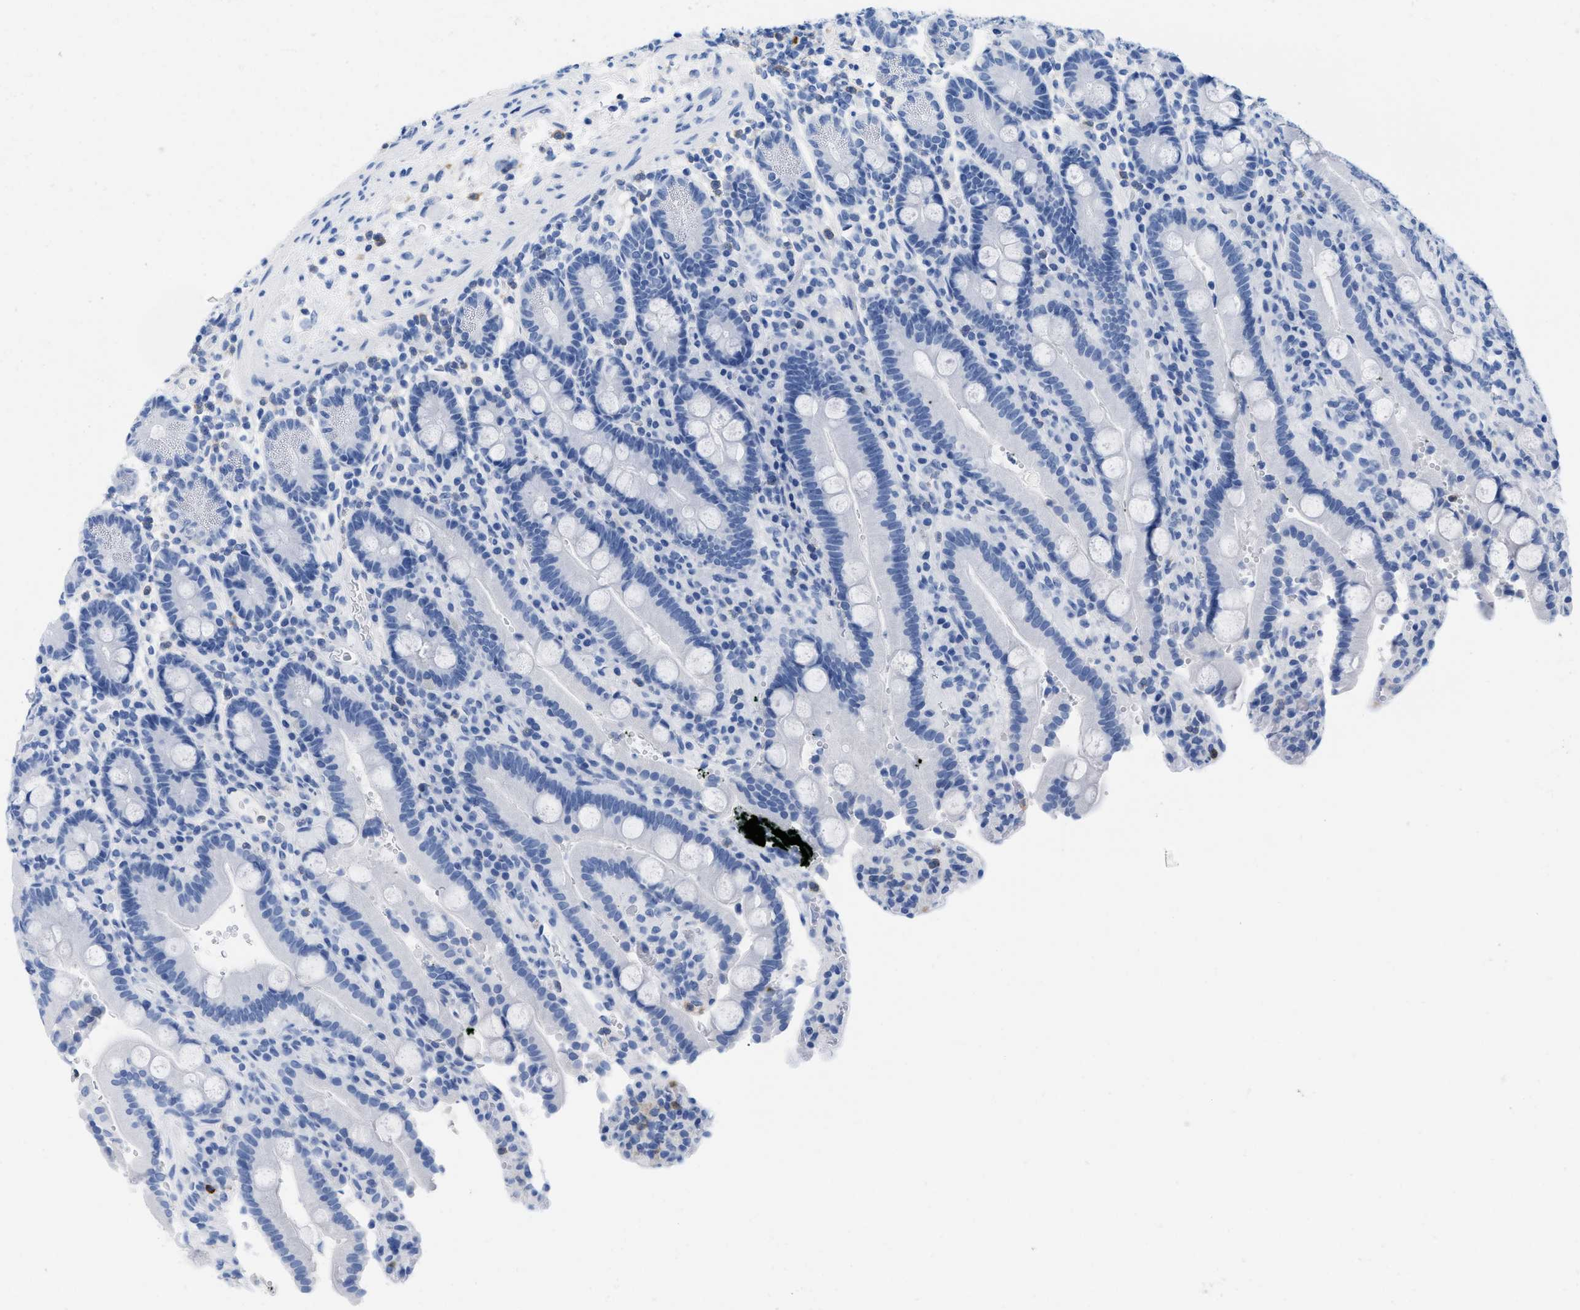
{"staining": {"intensity": "negative", "quantity": "none", "location": "none"}, "tissue": "duodenum", "cell_type": "Glandular cells", "image_type": "normal", "snomed": [{"axis": "morphology", "description": "Normal tissue, NOS"}, {"axis": "topography", "description": "Small intestine, NOS"}], "caption": "IHC image of unremarkable human duodenum stained for a protein (brown), which demonstrates no positivity in glandular cells. (DAB (3,3'-diaminobenzidine) immunohistochemistry (IHC) visualized using brightfield microscopy, high magnification).", "gene": "CR1", "patient": {"sex": "female", "age": 71}}